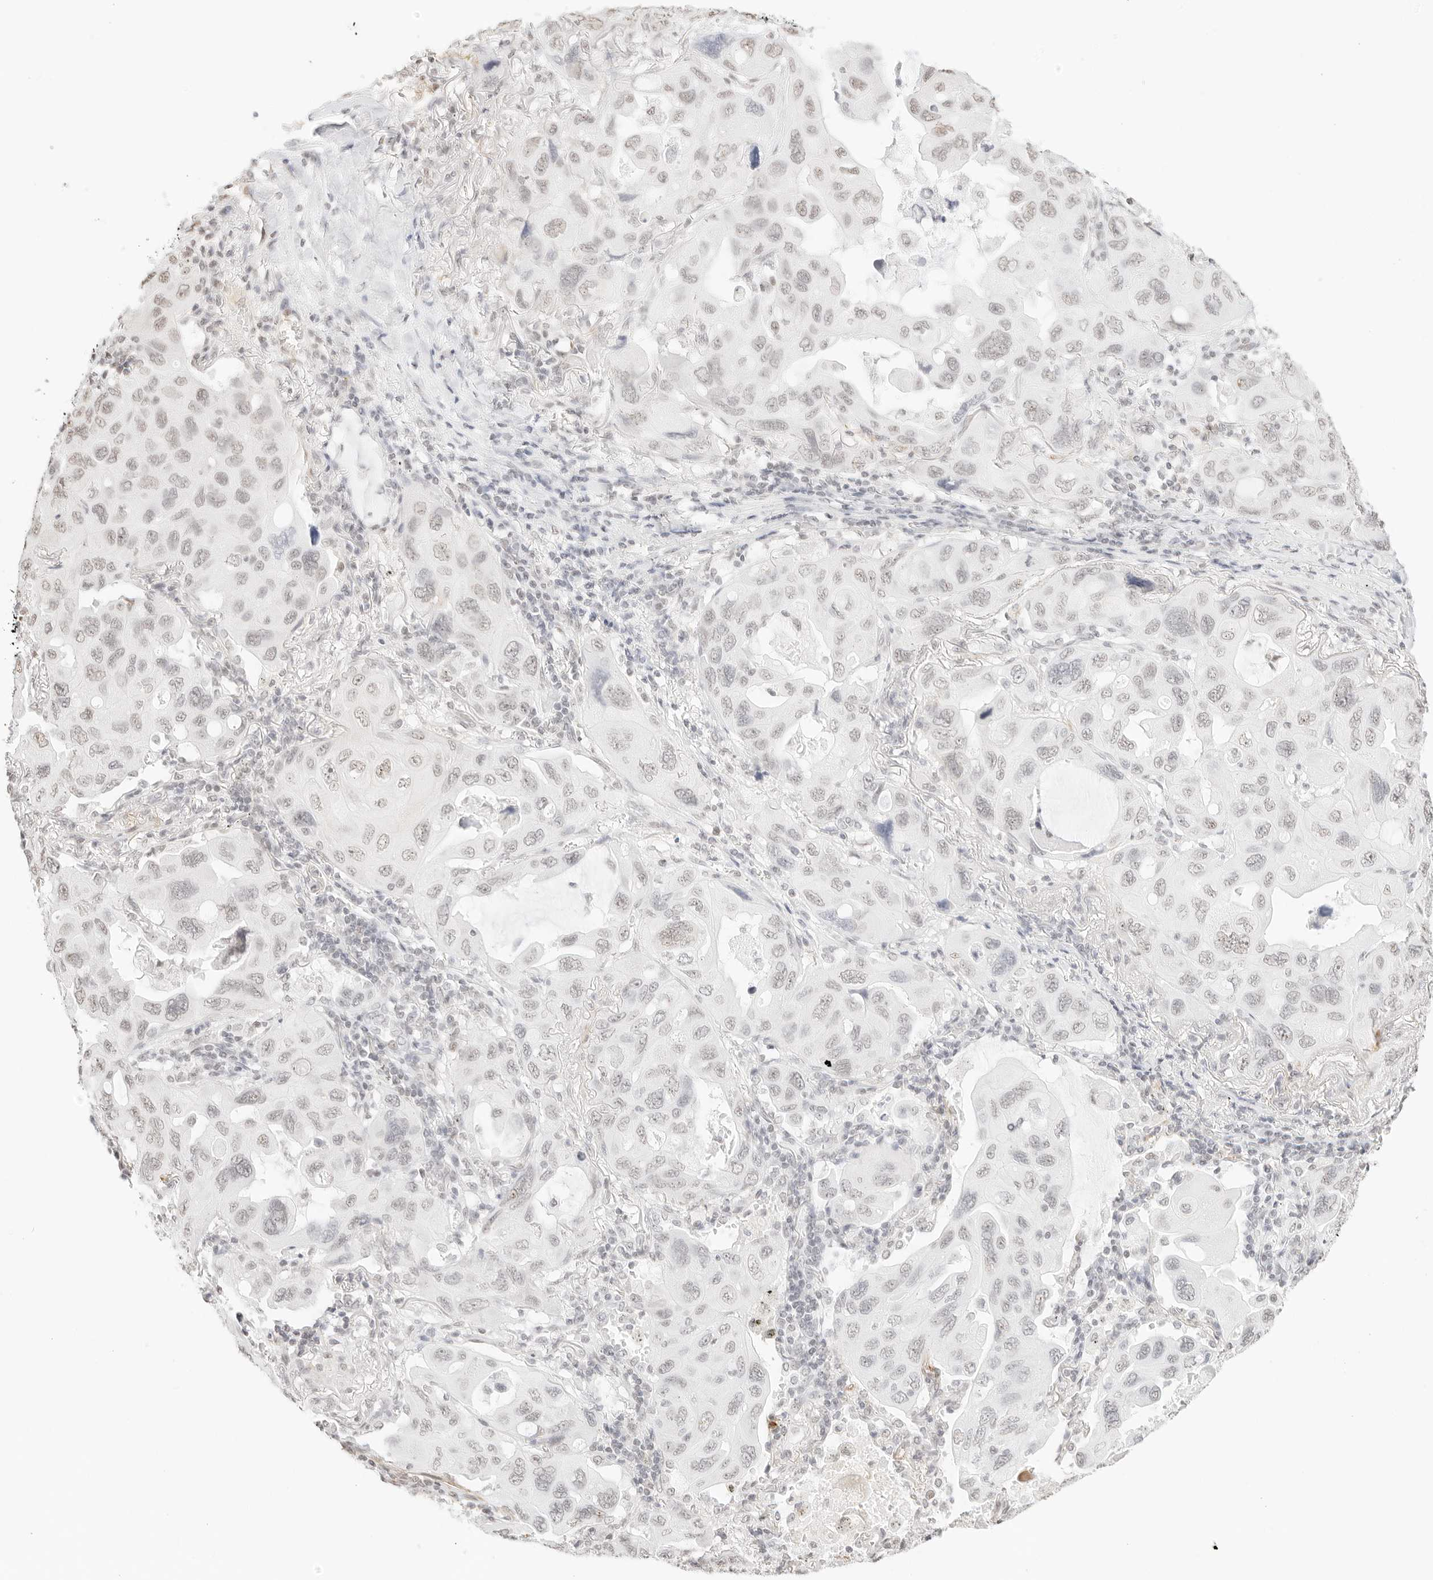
{"staining": {"intensity": "weak", "quantity": "<25%", "location": "nuclear"}, "tissue": "lung cancer", "cell_type": "Tumor cells", "image_type": "cancer", "snomed": [{"axis": "morphology", "description": "Squamous cell carcinoma, NOS"}, {"axis": "topography", "description": "Lung"}], "caption": "Tumor cells are negative for protein expression in human lung cancer (squamous cell carcinoma).", "gene": "FBLN5", "patient": {"sex": "female", "age": 73}}